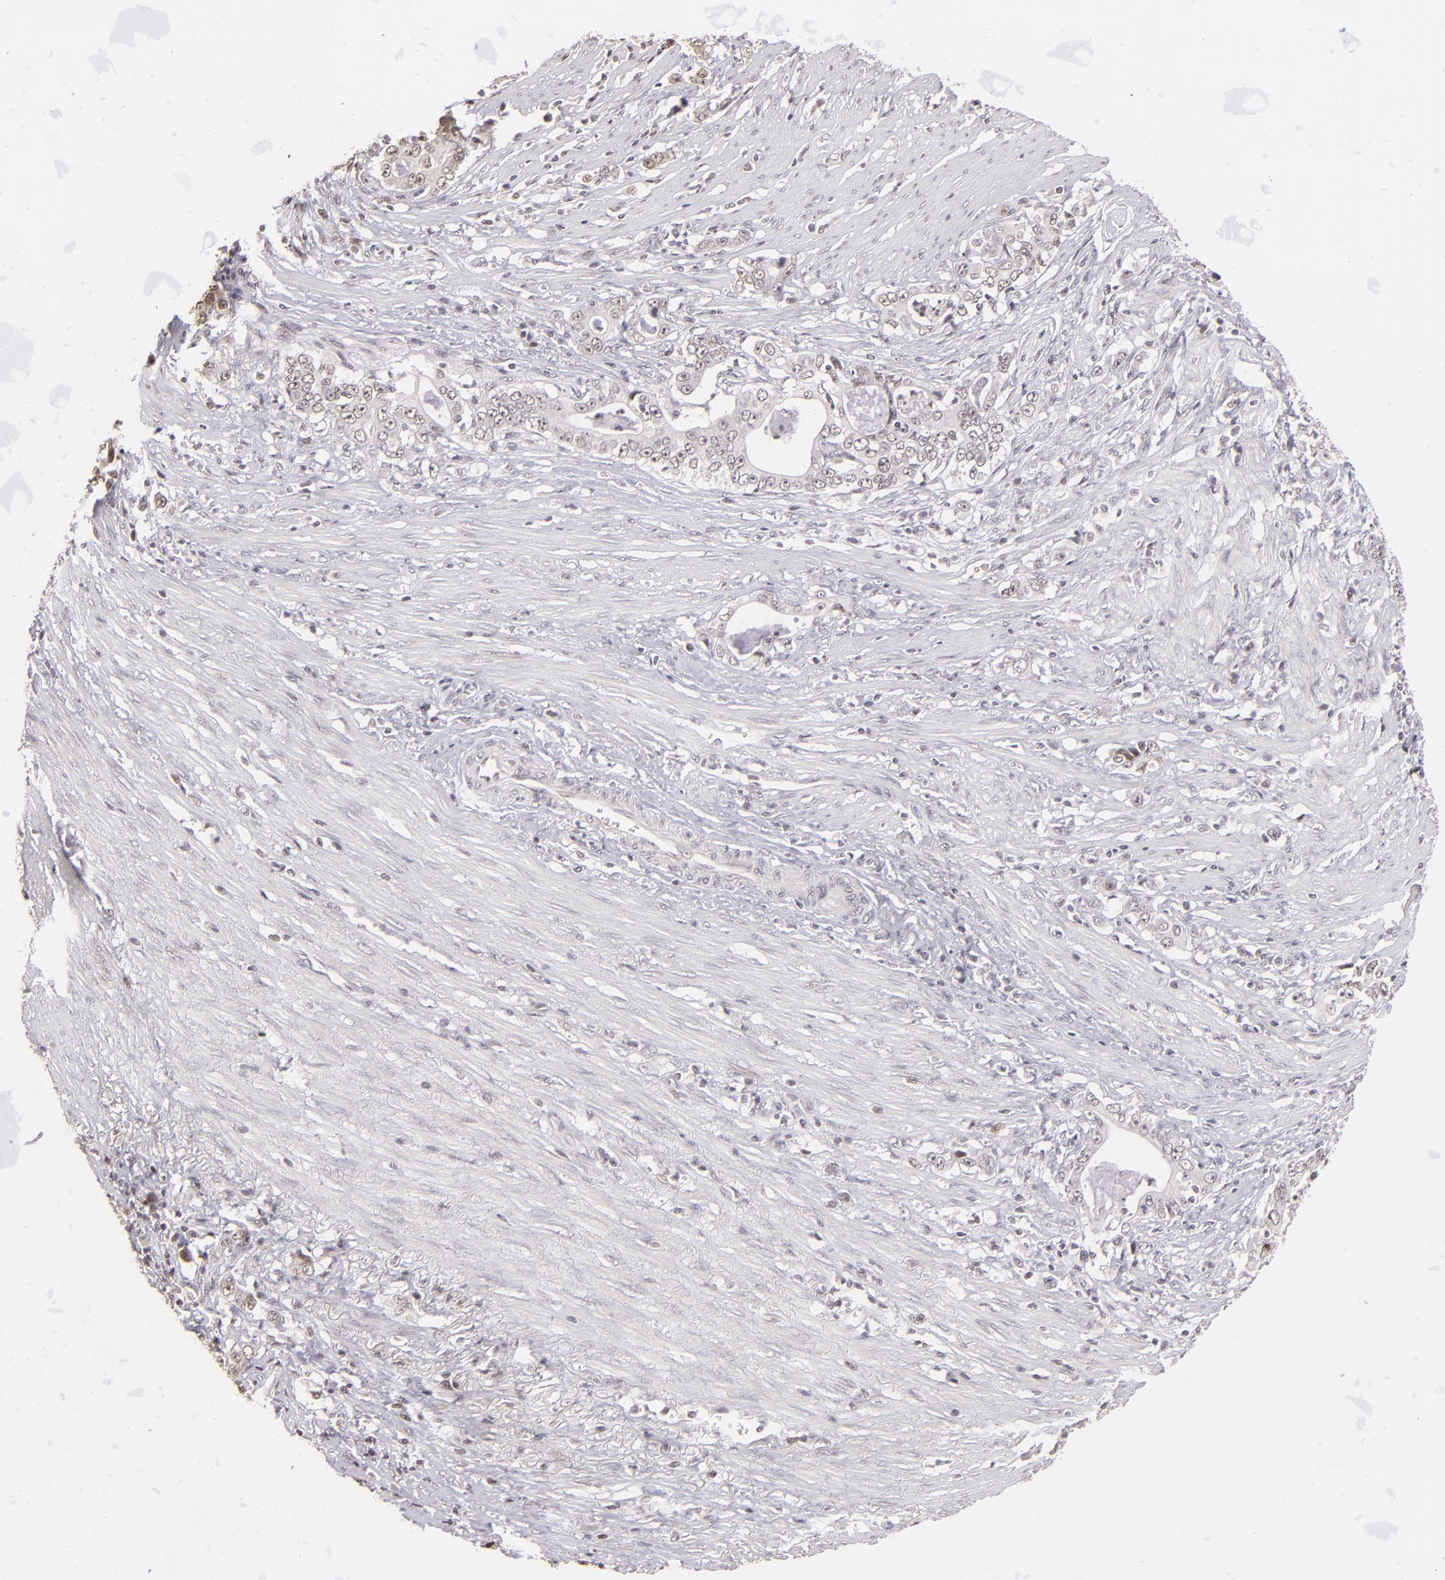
{"staining": {"intensity": "weak", "quantity": "<25%", "location": "nuclear"}, "tissue": "stomach cancer", "cell_type": "Tumor cells", "image_type": "cancer", "snomed": [{"axis": "morphology", "description": "Adenocarcinoma, NOS"}, {"axis": "topography", "description": "Stomach, lower"}], "caption": "DAB (3,3'-diaminobenzidine) immunohistochemical staining of human stomach adenocarcinoma exhibits no significant expression in tumor cells.", "gene": "RARB", "patient": {"sex": "female", "age": 72}}